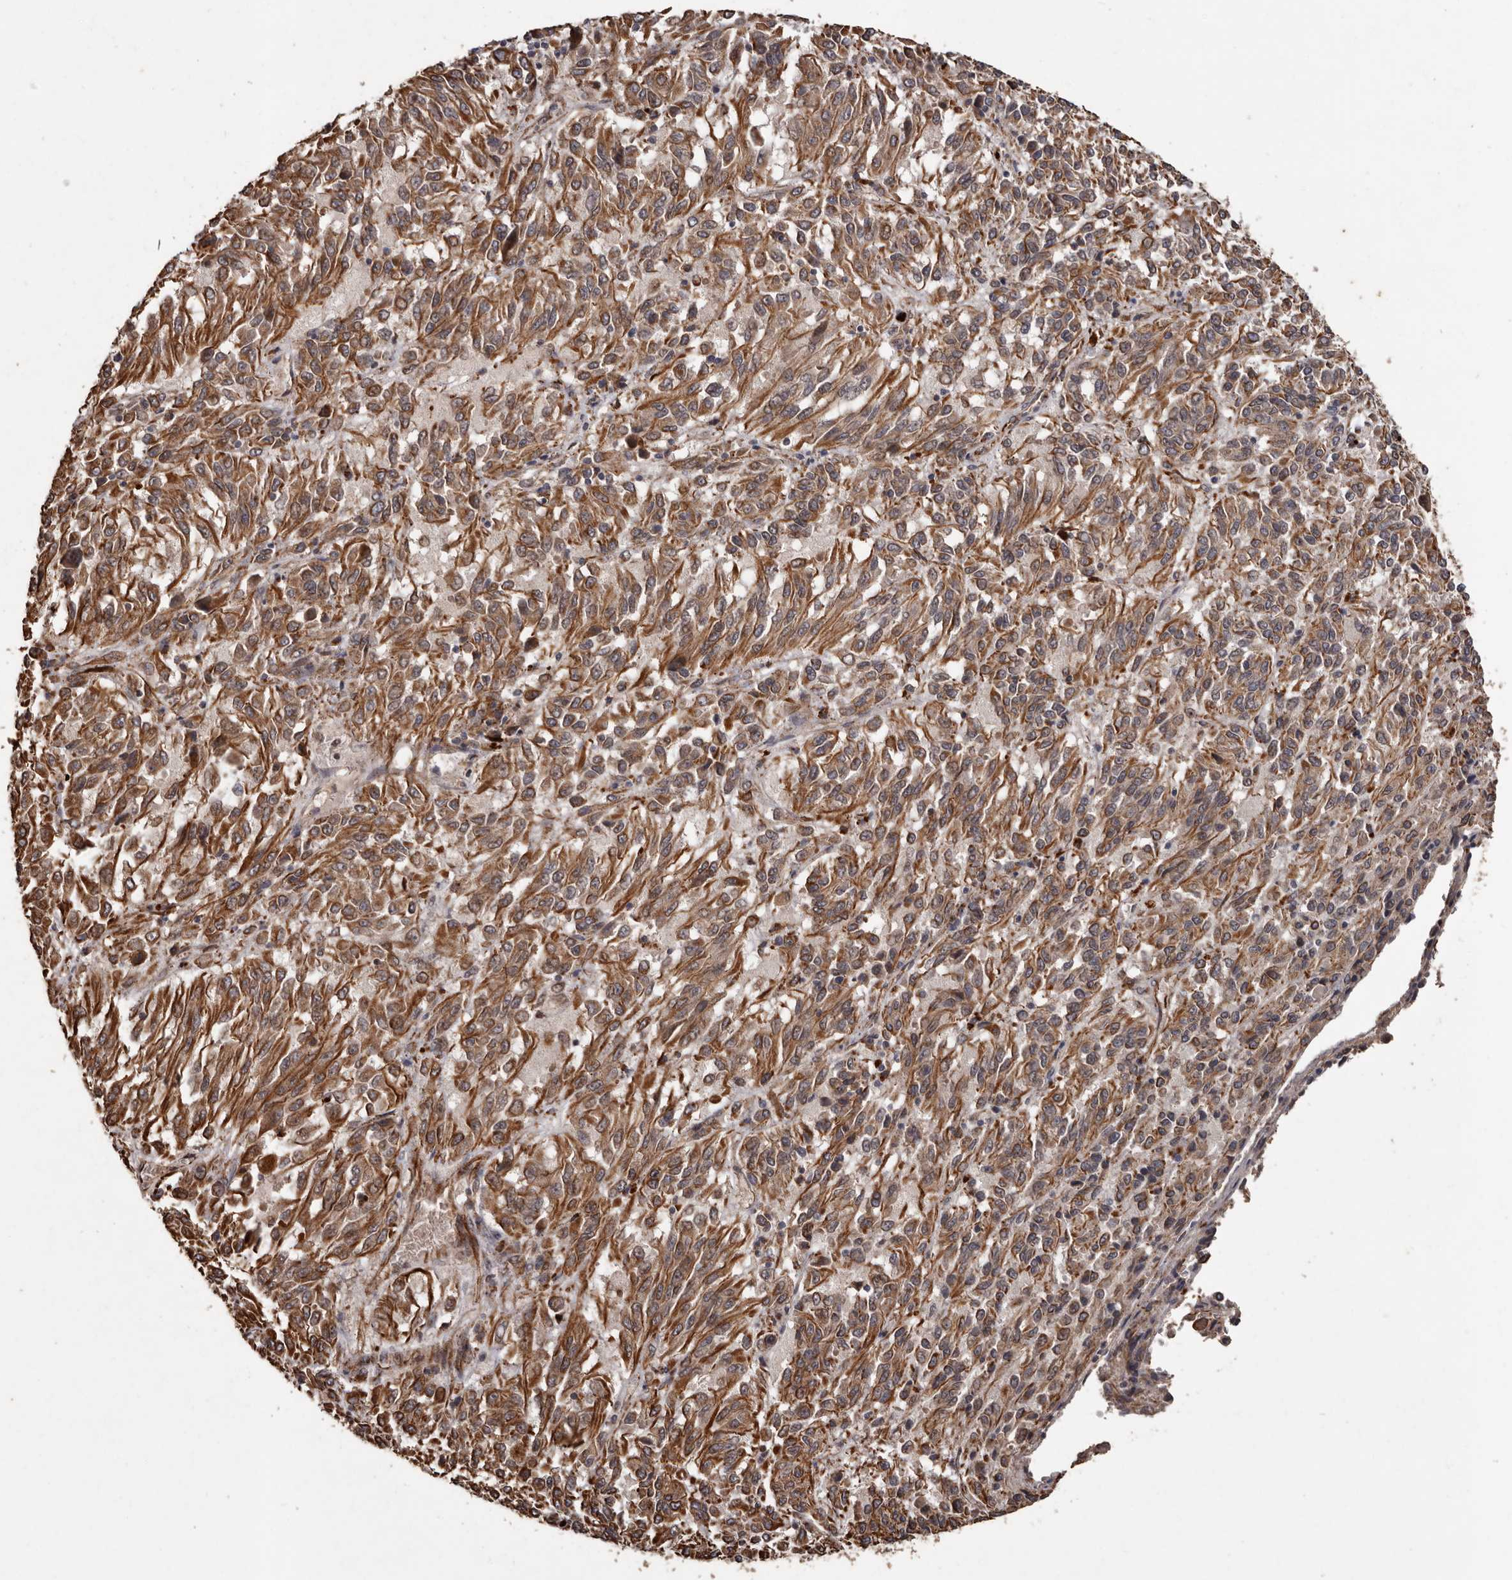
{"staining": {"intensity": "moderate", "quantity": ">75%", "location": "cytoplasmic/membranous"}, "tissue": "melanoma", "cell_type": "Tumor cells", "image_type": "cancer", "snomed": [{"axis": "morphology", "description": "Malignant melanoma, Metastatic site"}, {"axis": "topography", "description": "Lung"}], "caption": "Protein analysis of malignant melanoma (metastatic site) tissue exhibits moderate cytoplasmic/membranous staining in approximately >75% of tumor cells.", "gene": "BRAT1", "patient": {"sex": "male", "age": 64}}